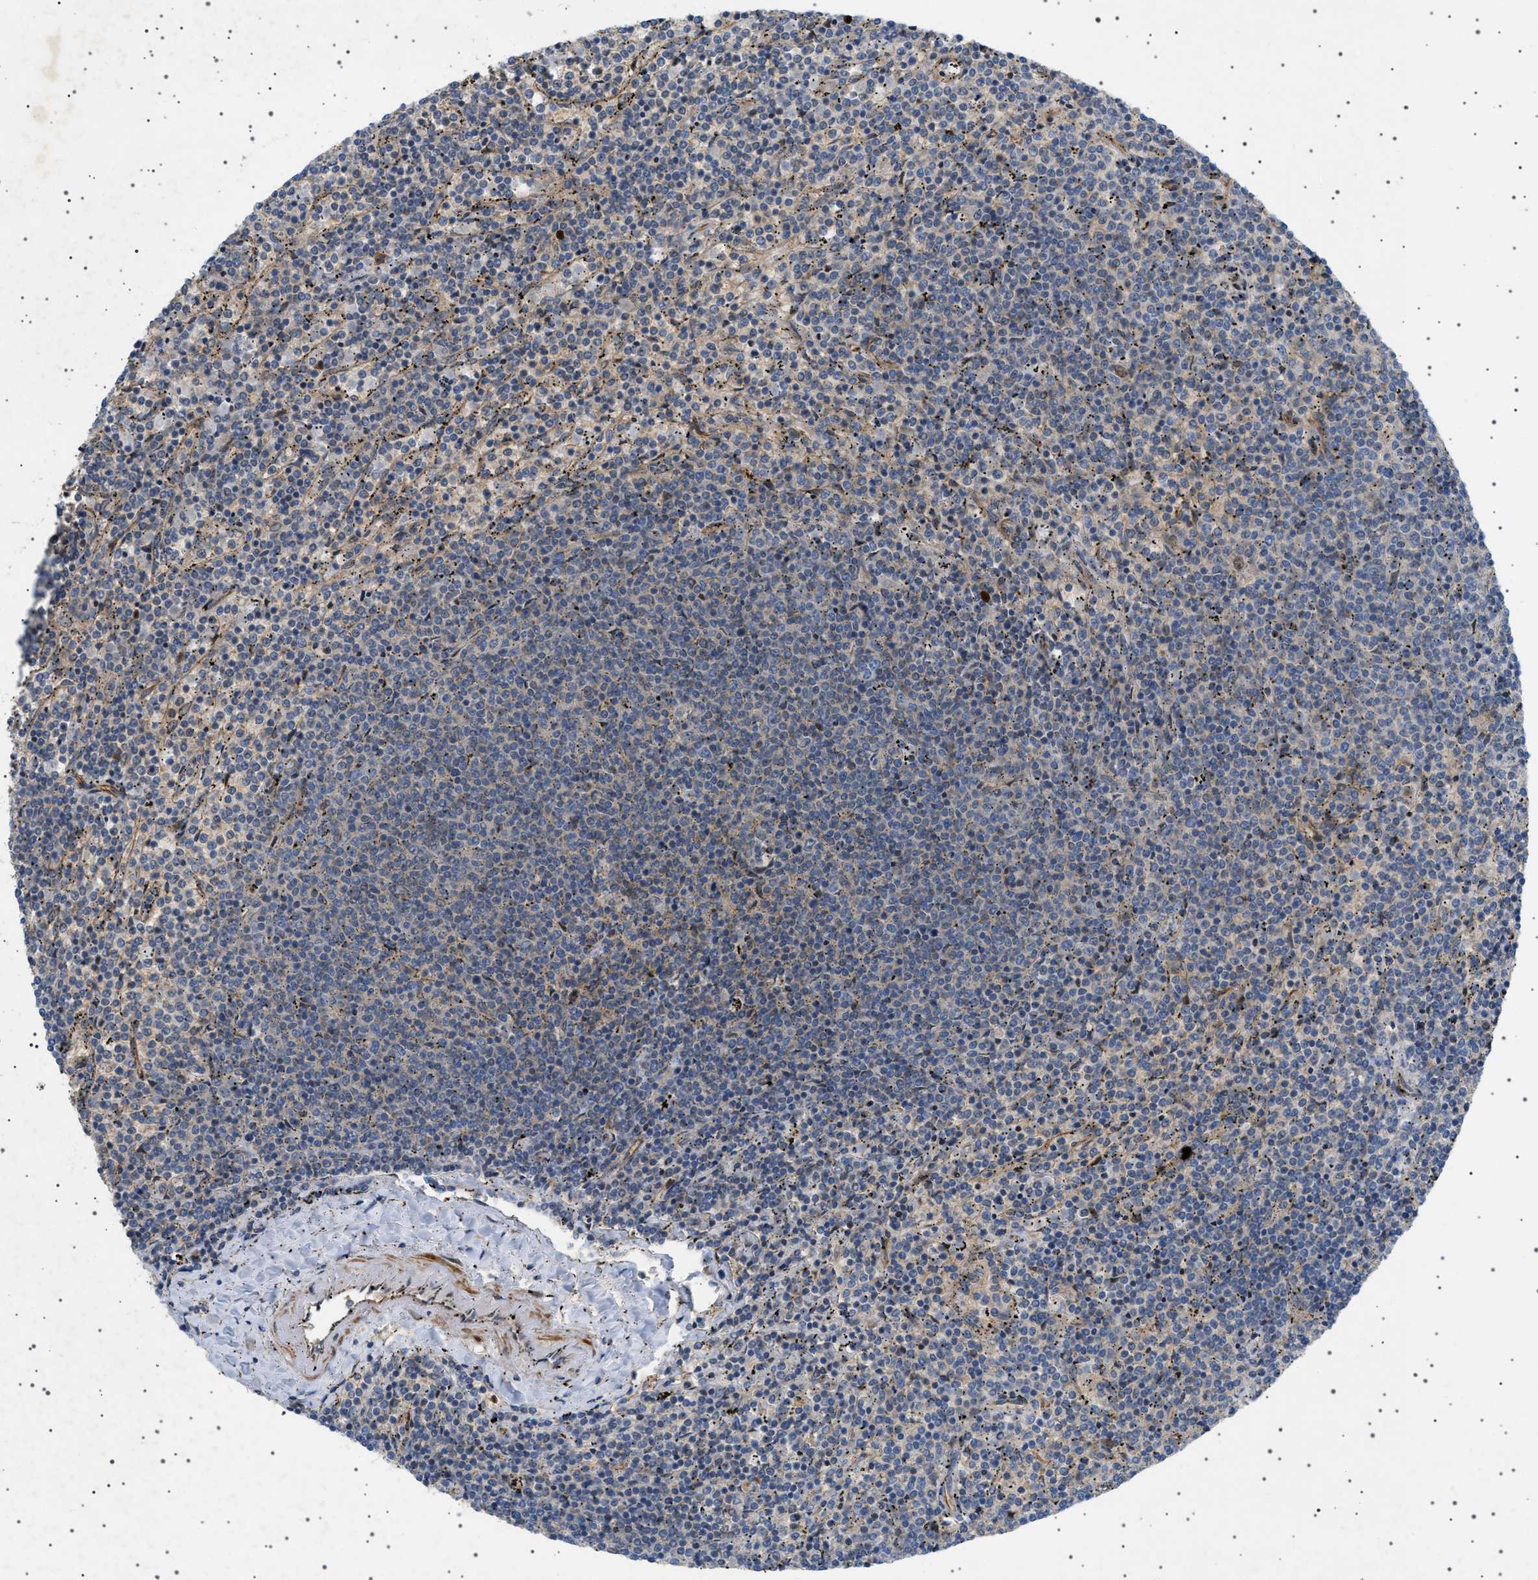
{"staining": {"intensity": "negative", "quantity": "none", "location": "none"}, "tissue": "lymphoma", "cell_type": "Tumor cells", "image_type": "cancer", "snomed": [{"axis": "morphology", "description": "Malignant lymphoma, non-Hodgkin's type, Low grade"}, {"axis": "topography", "description": "Spleen"}], "caption": "Immunohistochemistry image of human low-grade malignant lymphoma, non-Hodgkin's type stained for a protein (brown), which displays no staining in tumor cells. (DAB (3,3'-diaminobenzidine) IHC, high magnification).", "gene": "CCDC186", "patient": {"sex": "female", "age": 50}}